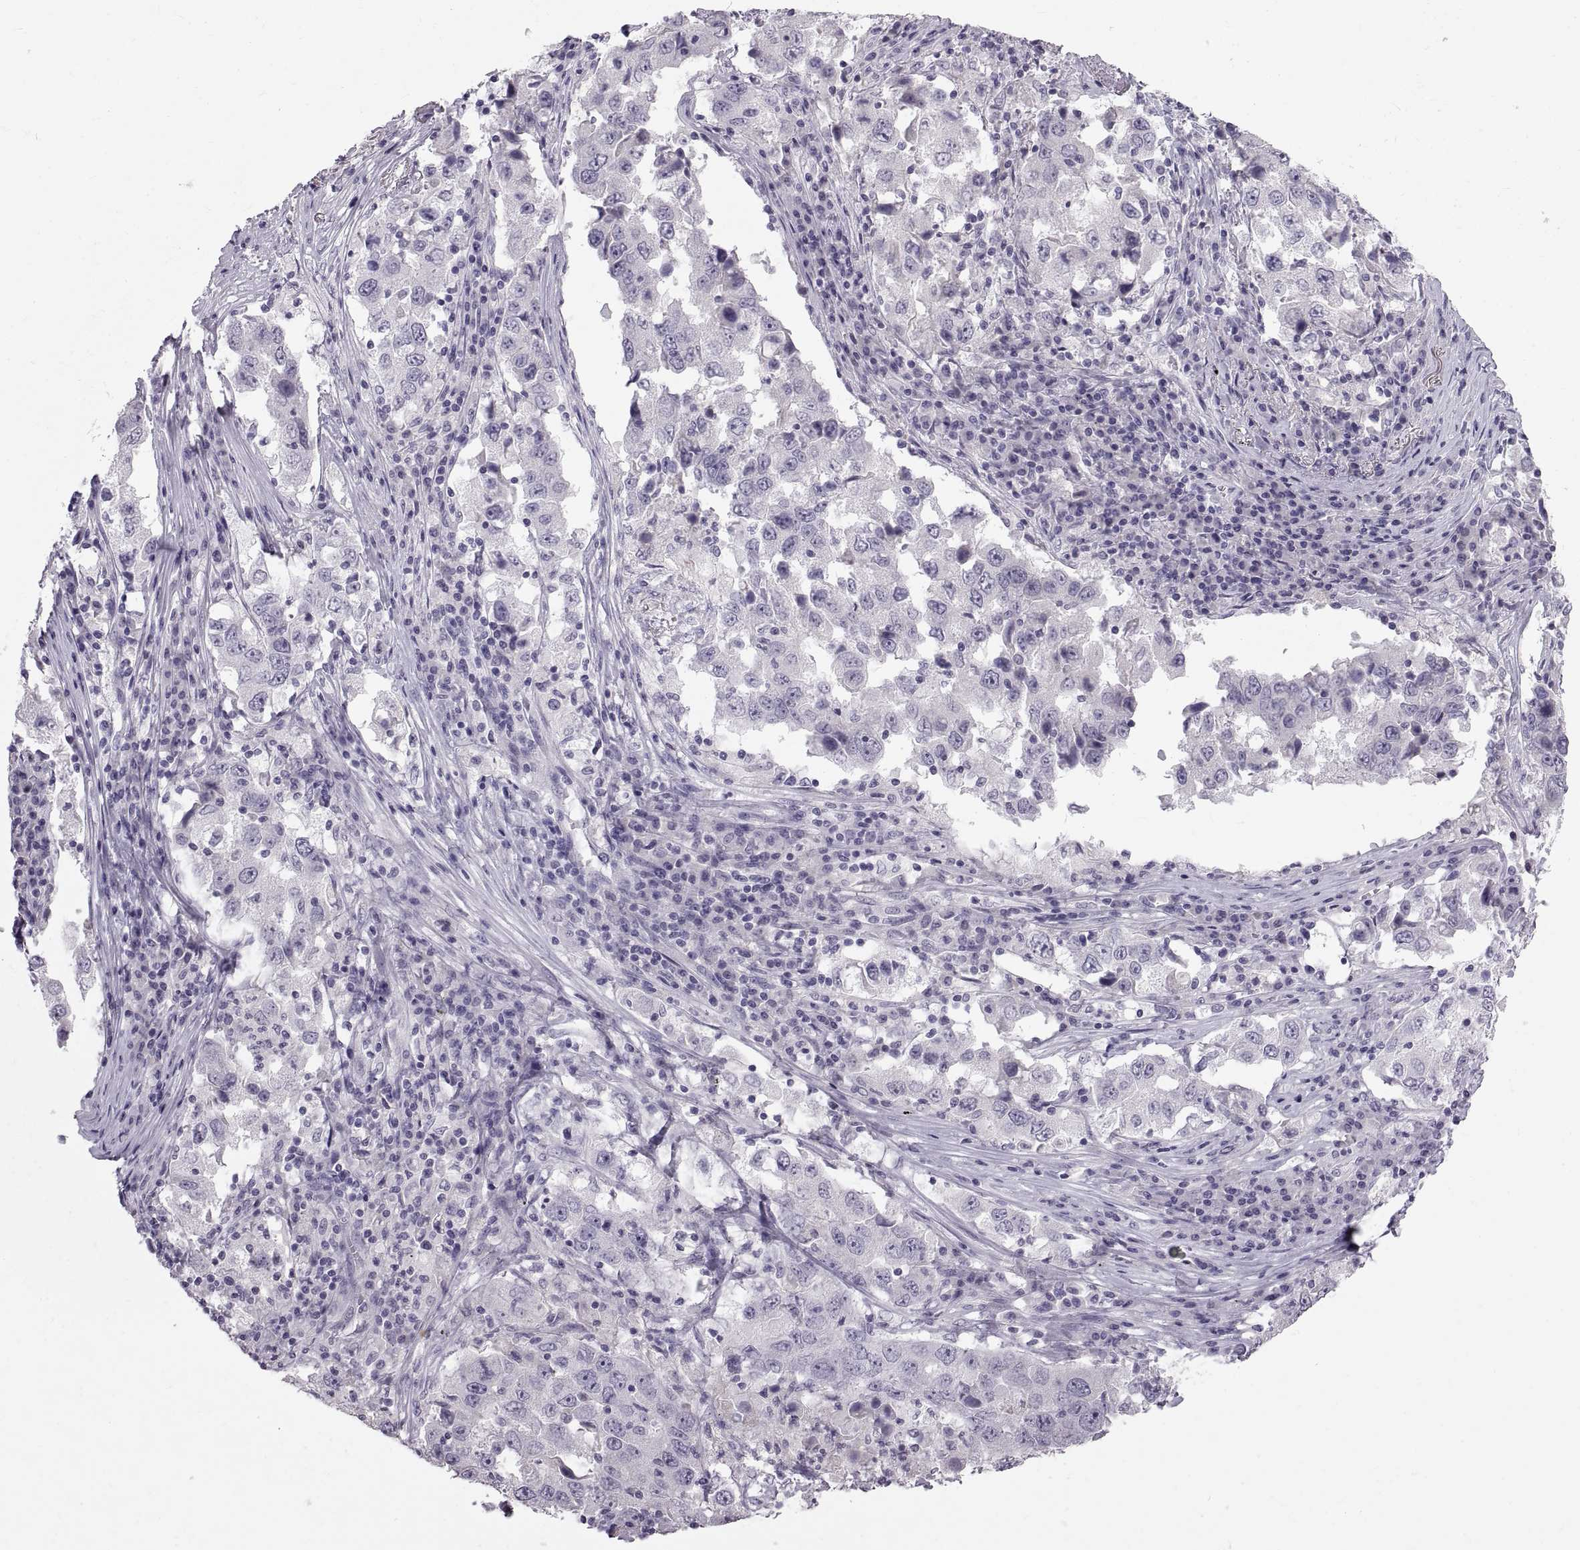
{"staining": {"intensity": "negative", "quantity": "none", "location": "none"}, "tissue": "lung cancer", "cell_type": "Tumor cells", "image_type": "cancer", "snomed": [{"axis": "morphology", "description": "Adenocarcinoma, NOS"}, {"axis": "topography", "description": "Lung"}], "caption": "High magnification brightfield microscopy of adenocarcinoma (lung) stained with DAB (3,3'-diaminobenzidine) (brown) and counterstained with hematoxylin (blue): tumor cells show no significant staining.", "gene": "SPACDR", "patient": {"sex": "male", "age": 73}}